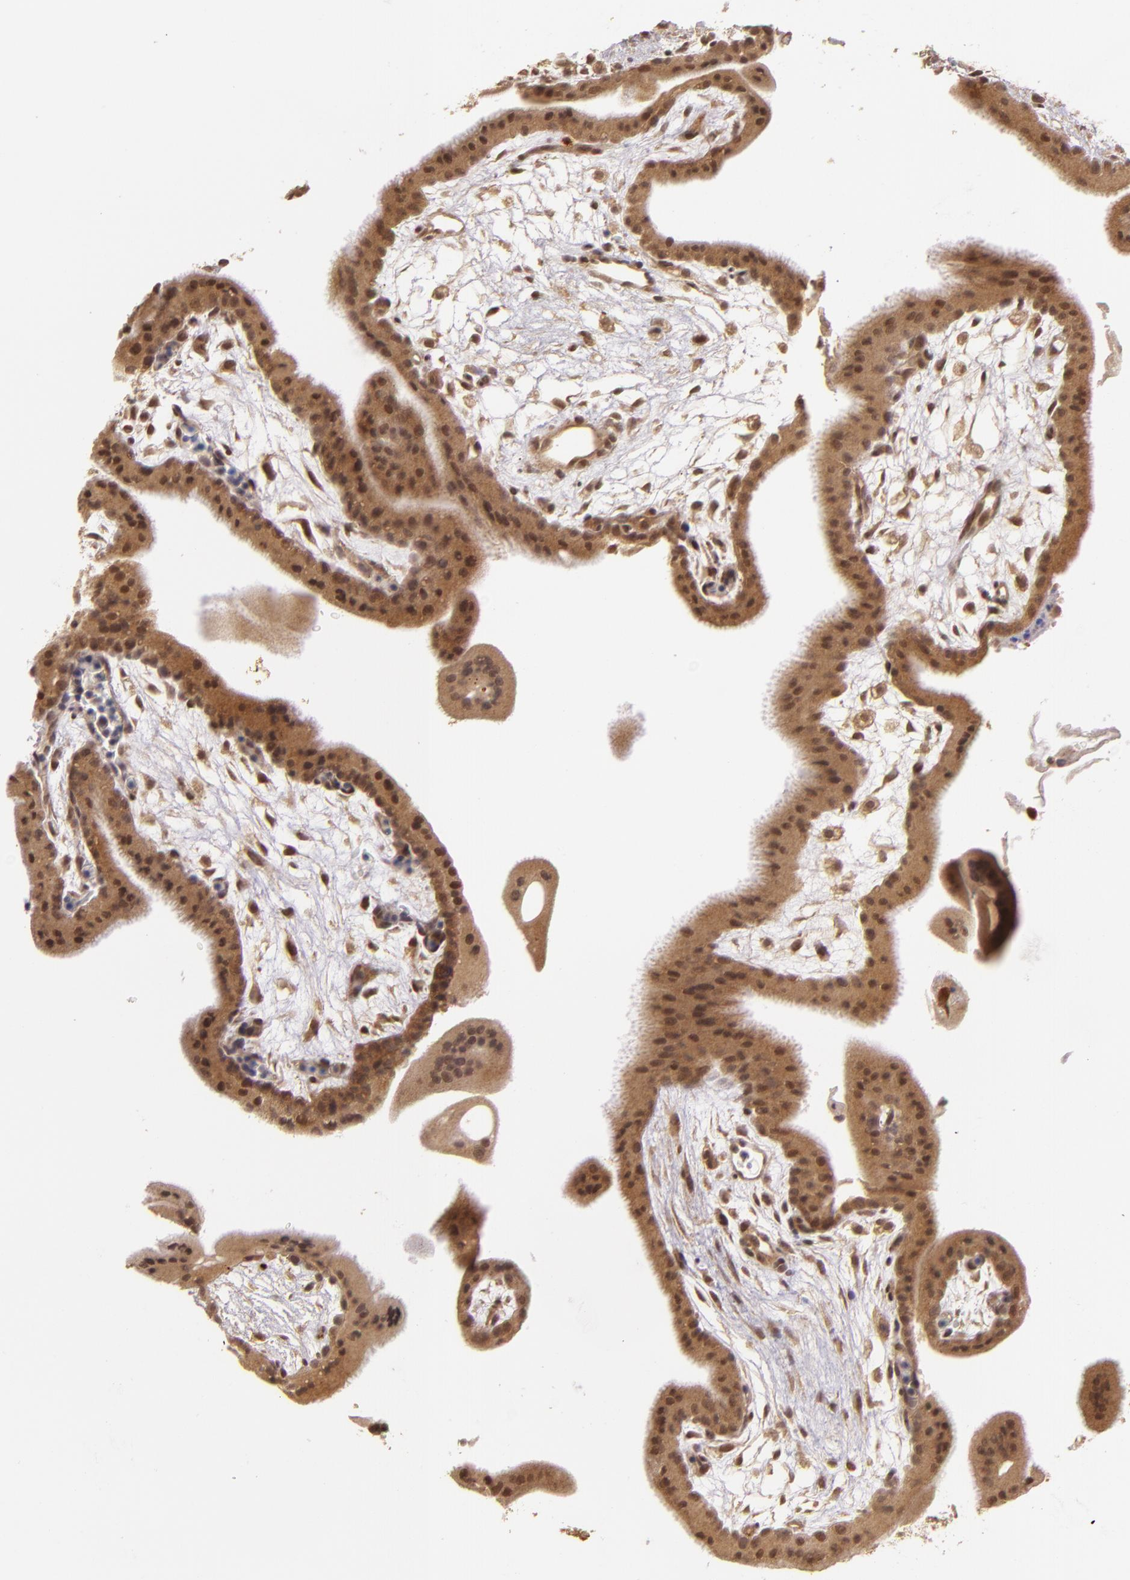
{"staining": {"intensity": "weak", "quantity": ">75%", "location": "cytoplasmic/membranous,nuclear"}, "tissue": "placenta", "cell_type": "Decidual cells", "image_type": "normal", "snomed": [{"axis": "morphology", "description": "Normal tissue, NOS"}, {"axis": "topography", "description": "Placenta"}], "caption": "Decidual cells exhibit low levels of weak cytoplasmic/membranous,nuclear staining in approximately >75% of cells in normal human placenta. Nuclei are stained in blue.", "gene": "TXNRD2", "patient": {"sex": "female", "age": 35}}